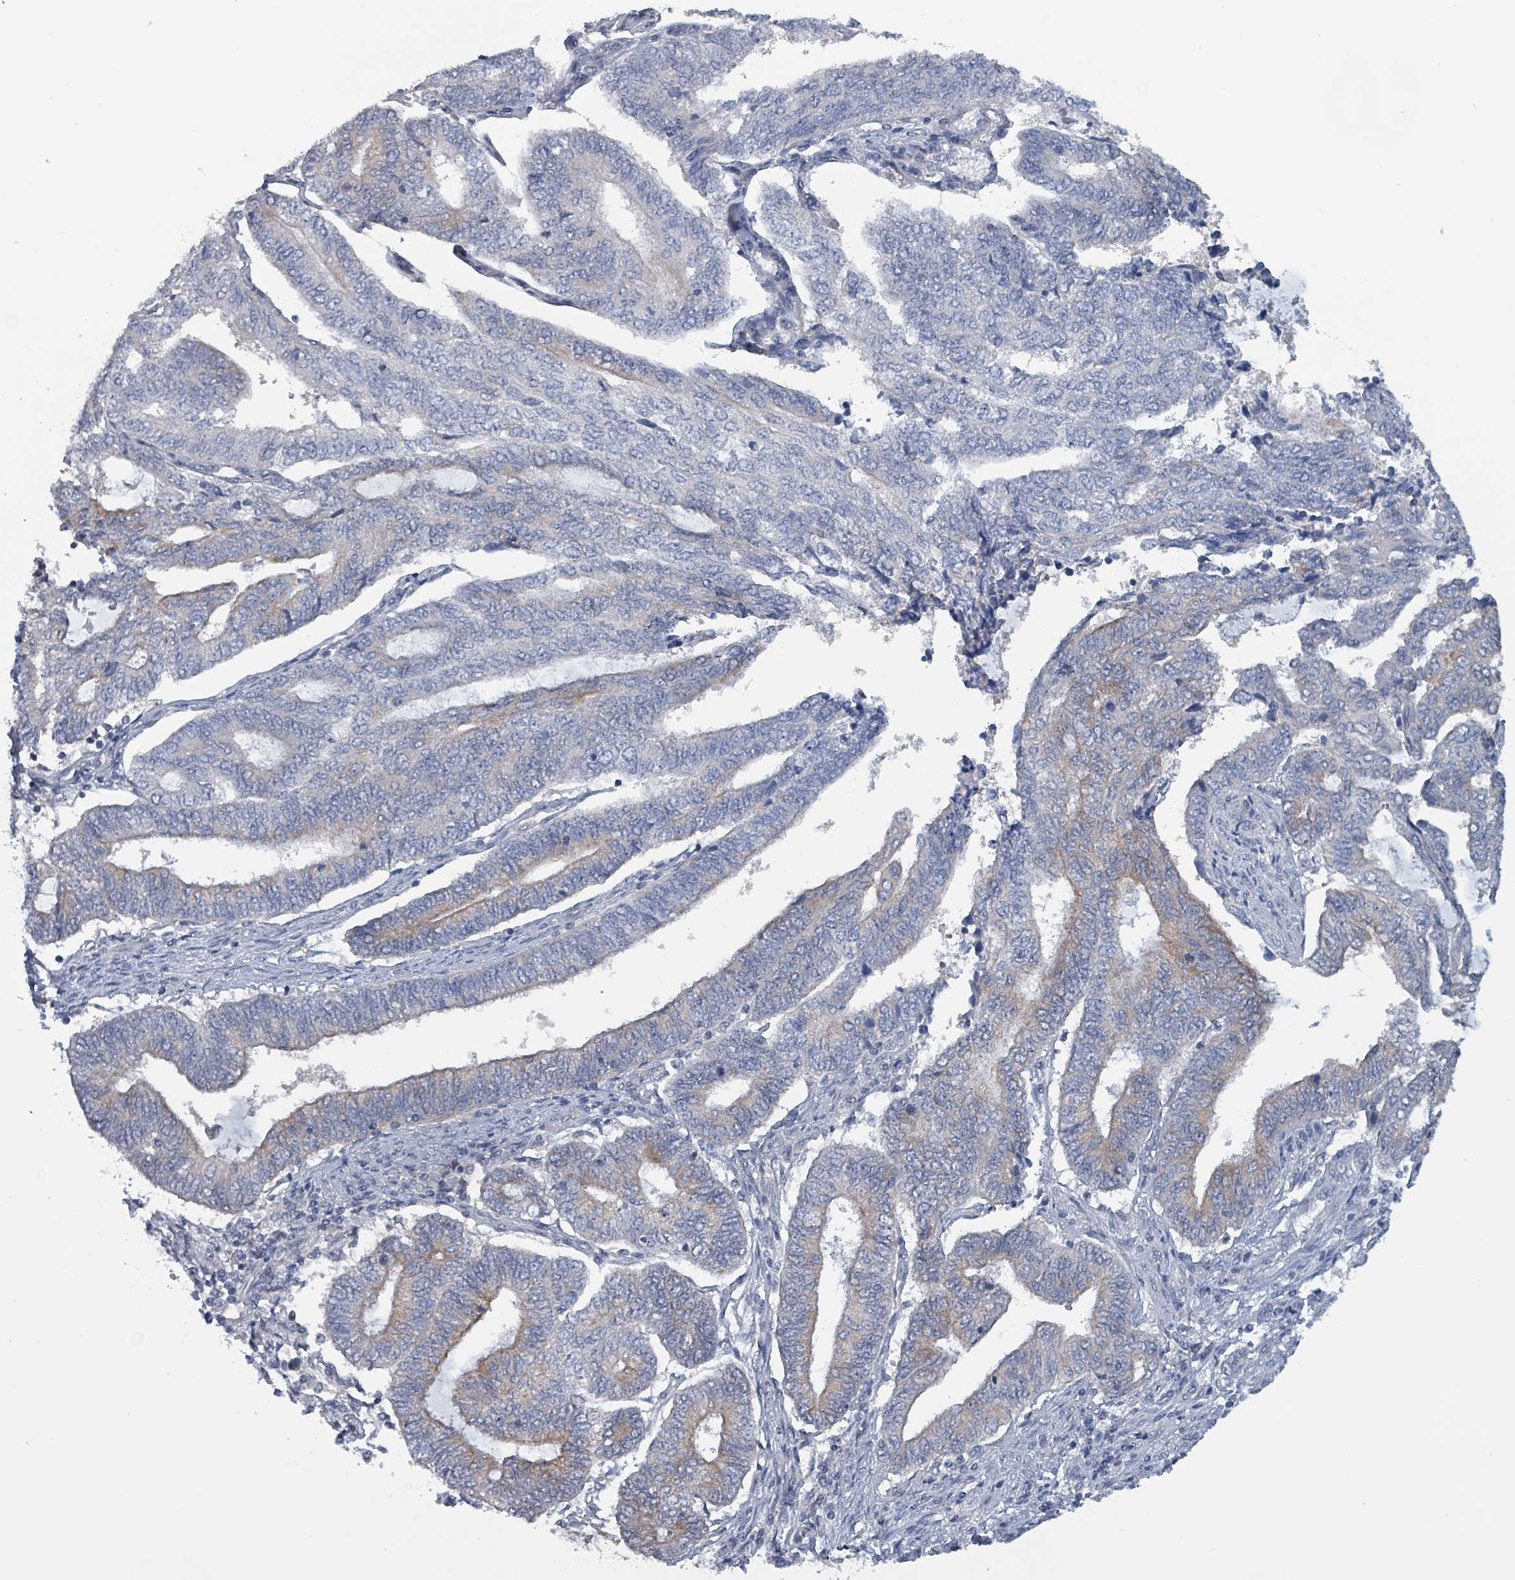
{"staining": {"intensity": "negative", "quantity": "none", "location": "none"}, "tissue": "endometrial cancer", "cell_type": "Tumor cells", "image_type": "cancer", "snomed": [{"axis": "morphology", "description": "Adenocarcinoma, NOS"}, {"axis": "topography", "description": "Uterus"}, {"axis": "topography", "description": "Endometrium"}], "caption": "An immunohistochemistry (IHC) image of adenocarcinoma (endometrial) is shown. There is no staining in tumor cells of adenocarcinoma (endometrial).", "gene": "BIVM", "patient": {"sex": "female", "age": 70}}